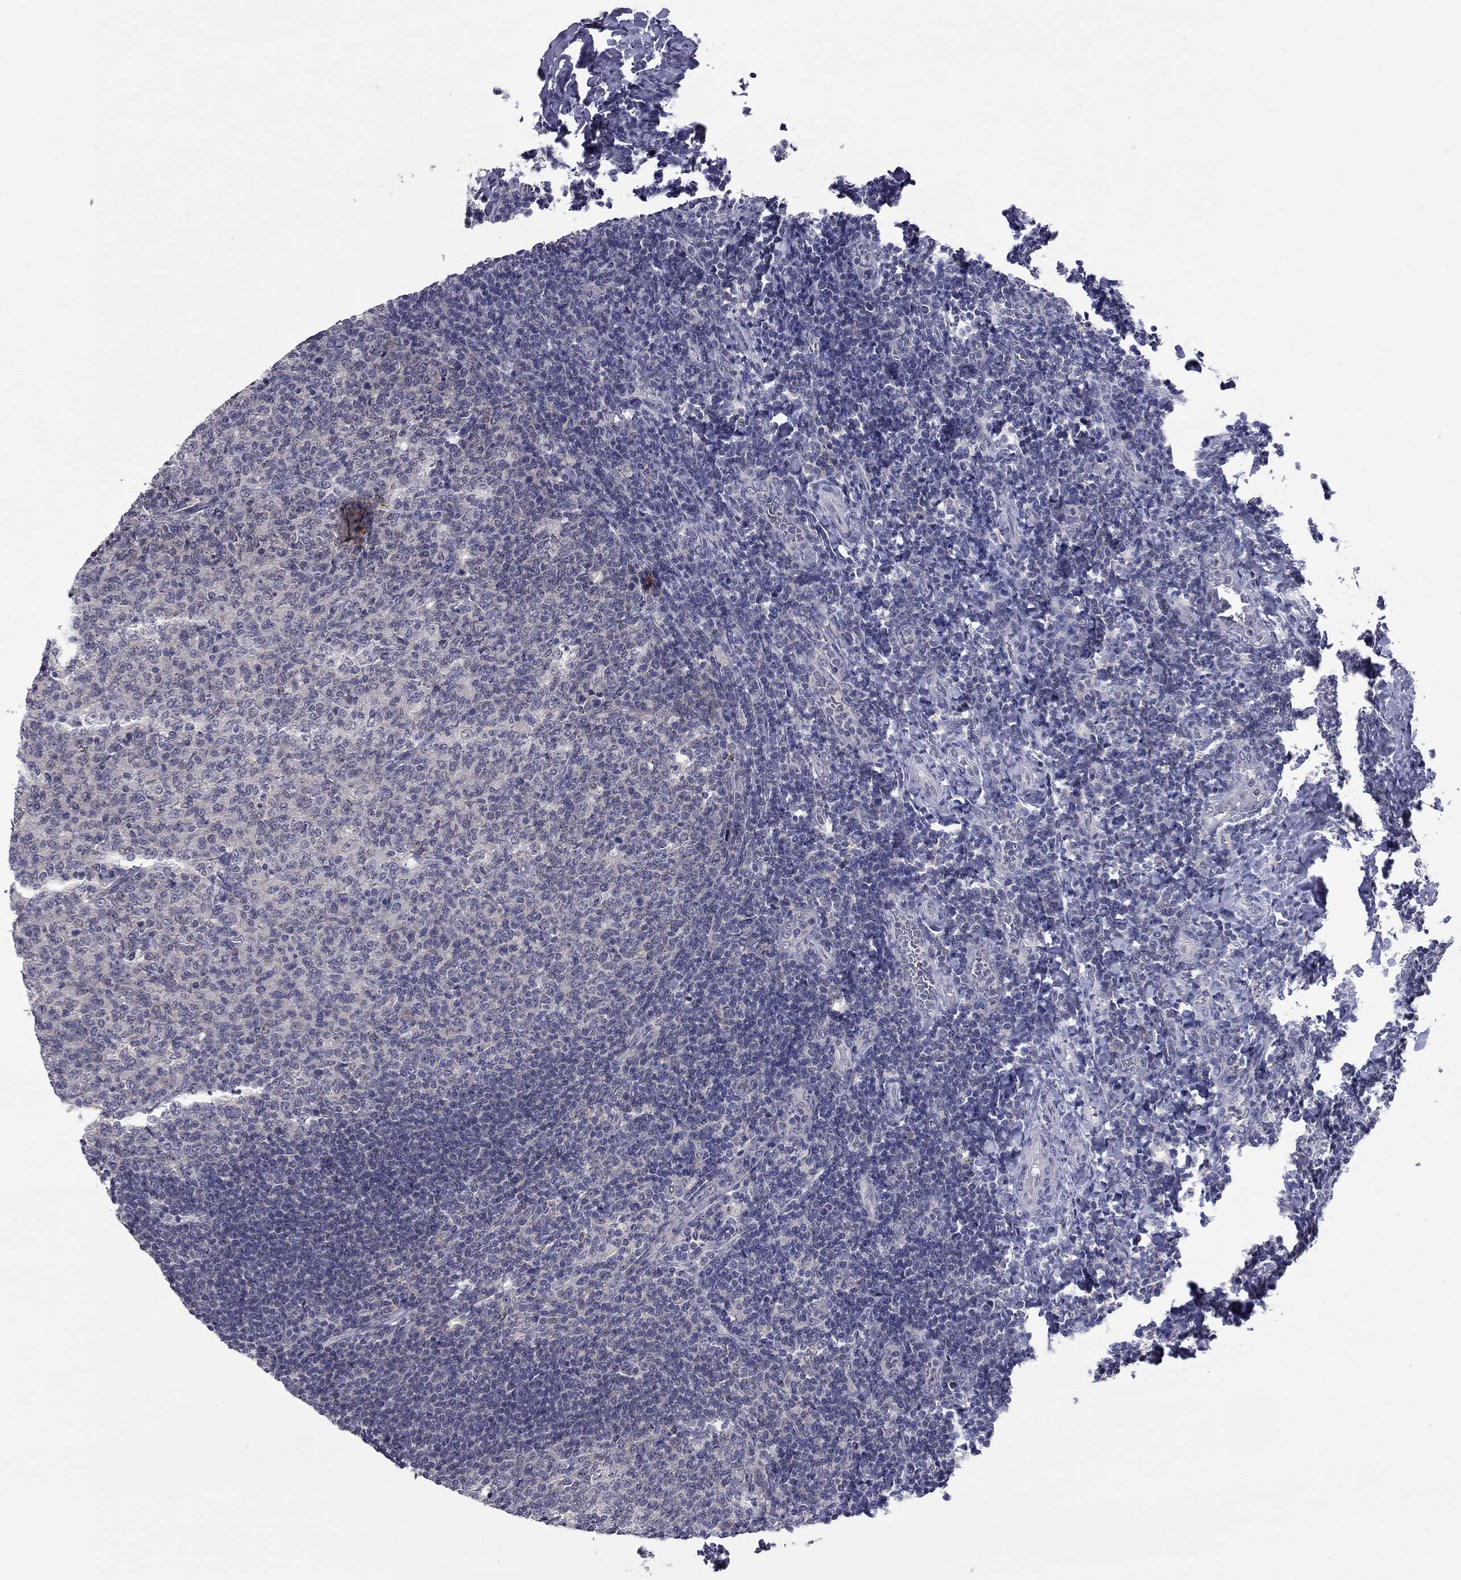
{"staining": {"intensity": "moderate", "quantity": "<25%", "location": "cytoplasmic/membranous"}, "tissue": "tonsil", "cell_type": "Germinal center cells", "image_type": "normal", "snomed": [{"axis": "morphology", "description": "Normal tissue, NOS"}, {"axis": "topography", "description": "Tonsil"}], "caption": "About <25% of germinal center cells in unremarkable human tonsil demonstrate moderate cytoplasmic/membranous protein expression as visualized by brown immunohistochemical staining.", "gene": "SHOC2", "patient": {"sex": "female", "age": 10}}